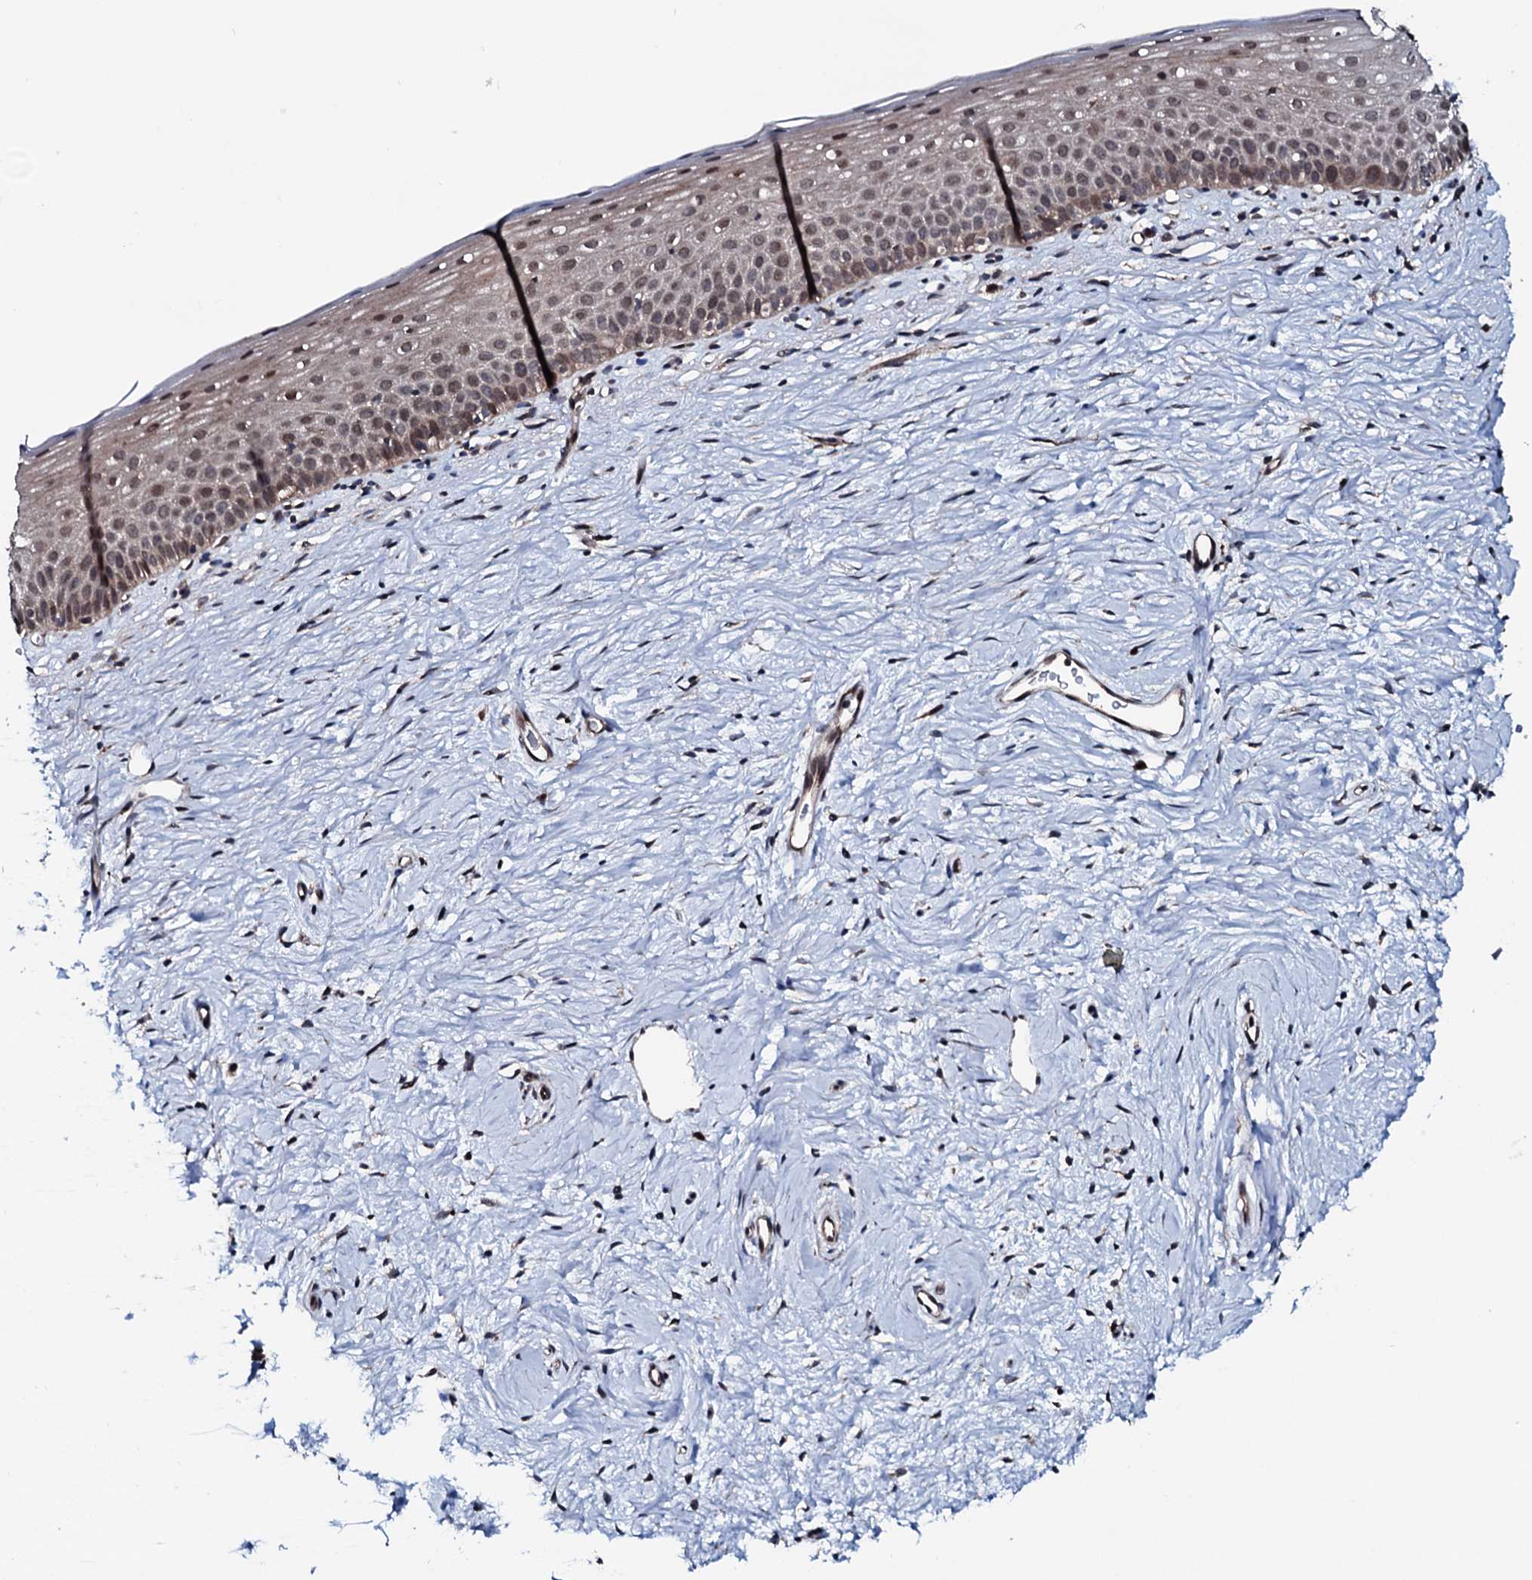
{"staining": {"intensity": "moderate", "quantity": ">75%", "location": "cytoplasmic/membranous,nuclear"}, "tissue": "cervix", "cell_type": "Glandular cells", "image_type": "normal", "snomed": [{"axis": "morphology", "description": "Normal tissue, NOS"}, {"axis": "topography", "description": "Cervix"}], "caption": "Immunohistochemistry (IHC) histopathology image of benign cervix: human cervix stained using immunohistochemistry shows medium levels of moderate protein expression localized specifically in the cytoplasmic/membranous,nuclear of glandular cells, appearing as a cytoplasmic/membranous,nuclear brown color.", "gene": "OGFOD2", "patient": {"sex": "female", "age": 57}}